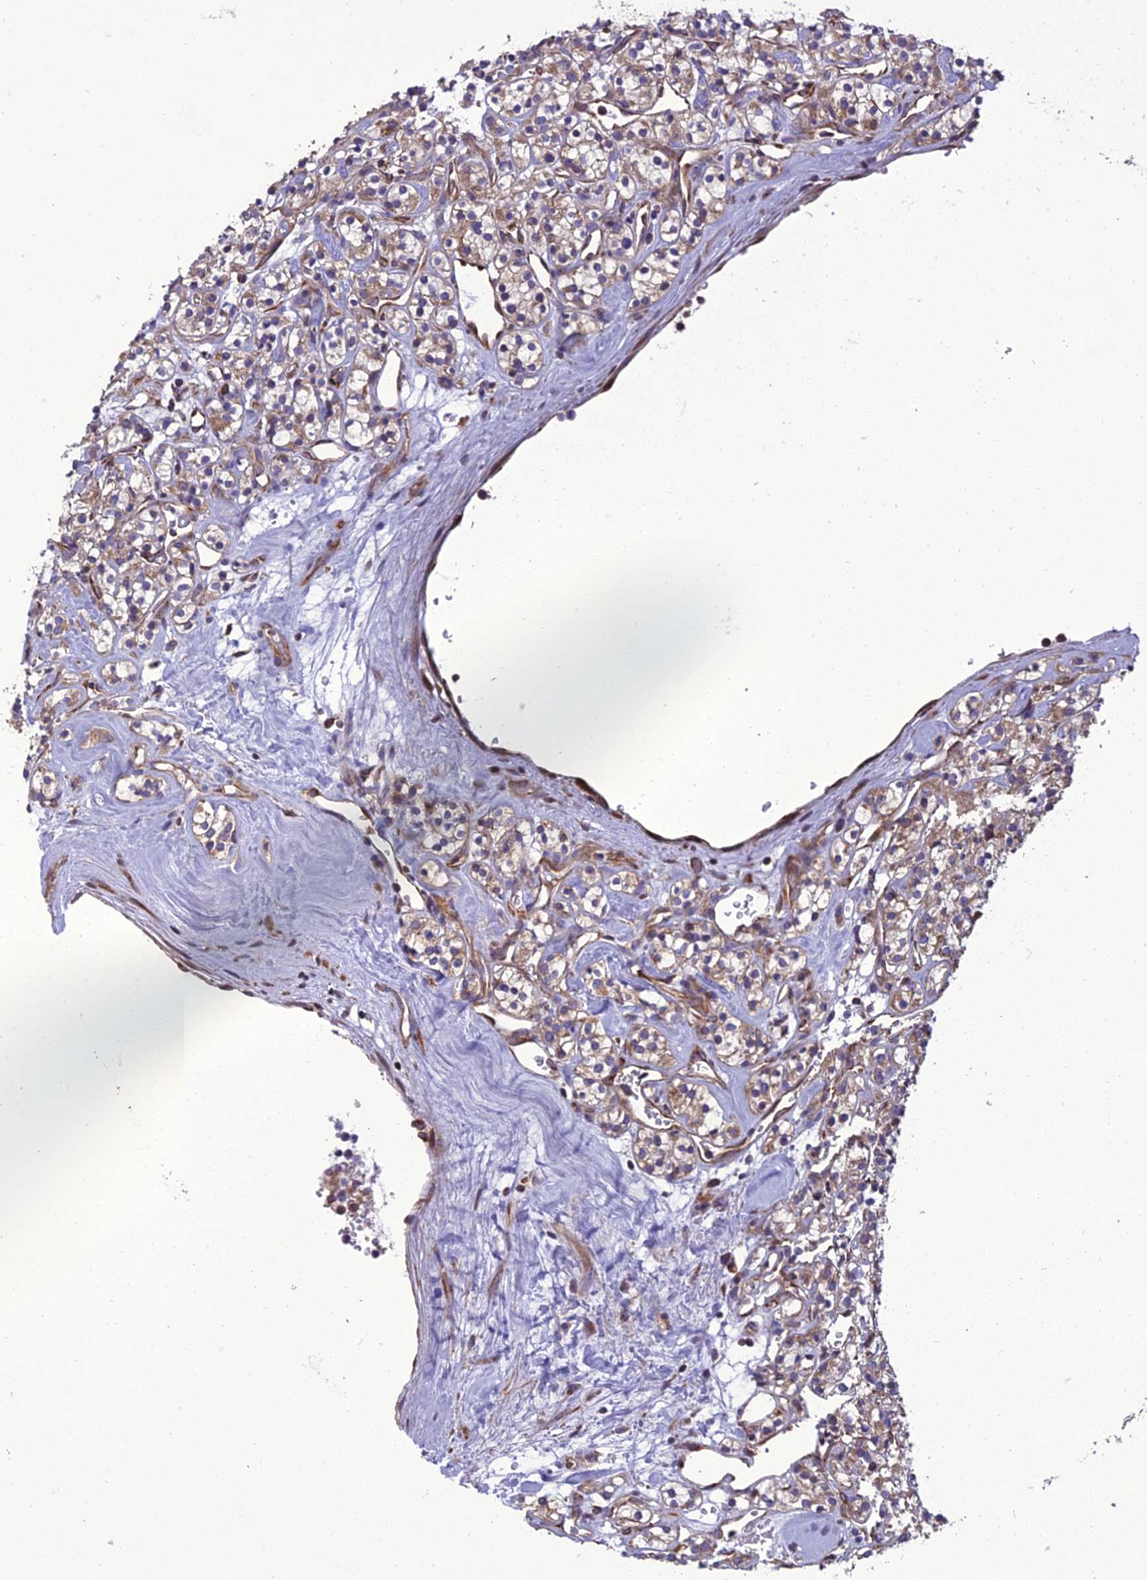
{"staining": {"intensity": "moderate", "quantity": ">75%", "location": "cytoplasmic/membranous"}, "tissue": "renal cancer", "cell_type": "Tumor cells", "image_type": "cancer", "snomed": [{"axis": "morphology", "description": "Adenocarcinoma, NOS"}, {"axis": "topography", "description": "Kidney"}], "caption": "A brown stain shows moderate cytoplasmic/membranous staining of a protein in human renal cancer (adenocarcinoma) tumor cells. The protein is stained brown, and the nuclei are stained in blue (DAB (3,3'-diaminobenzidine) IHC with brightfield microscopy, high magnification).", "gene": "GIMAP1", "patient": {"sex": "male", "age": 77}}